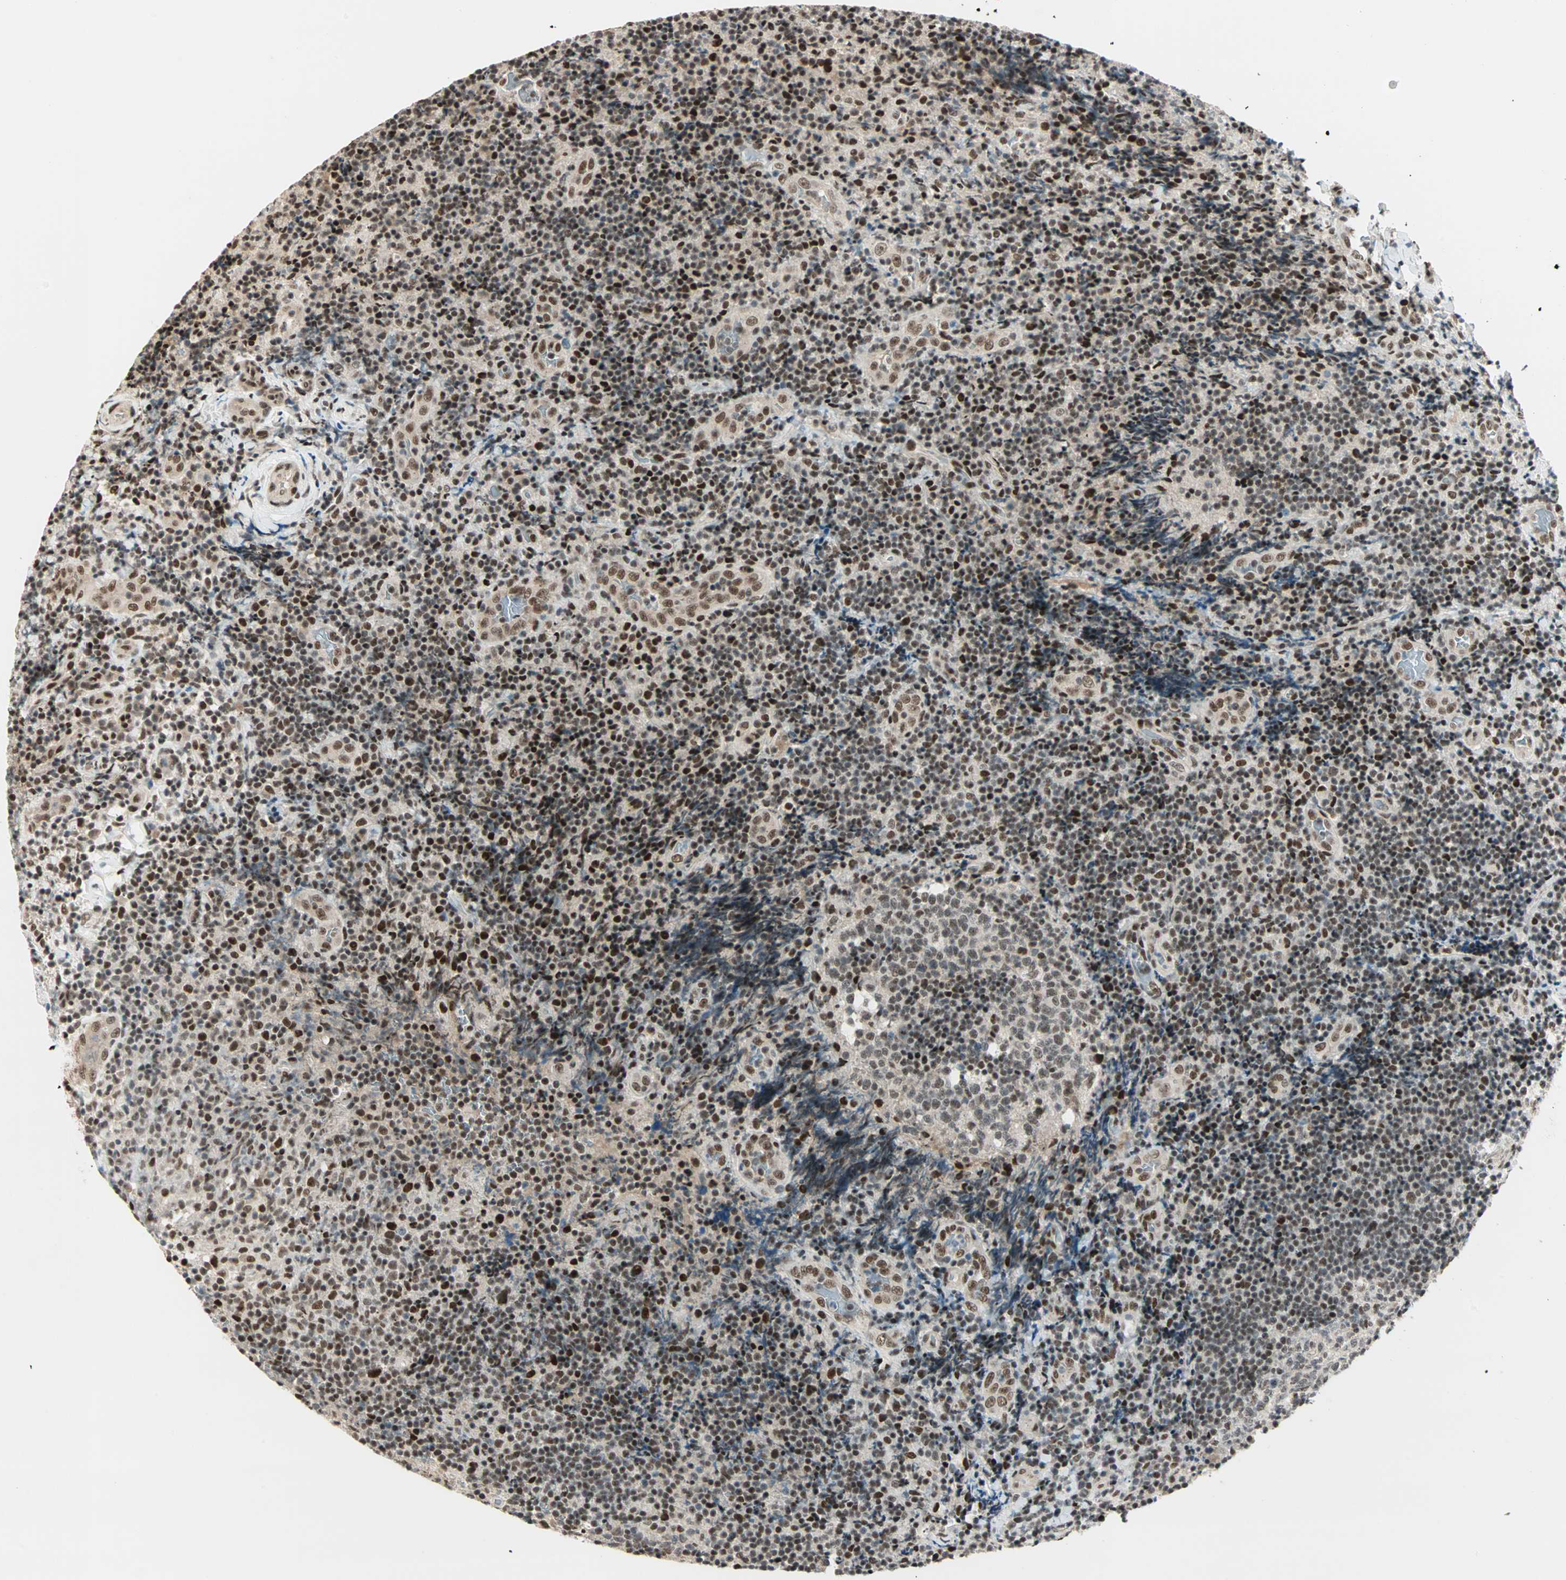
{"staining": {"intensity": "strong", "quantity": ">75%", "location": "nuclear"}, "tissue": "lymphoma", "cell_type": "Tumor cells", "image_type": "cancer", "snomed": [{"axis": "morphology", "description": "Malignant lymphoma, non-Hodgkin's type, High grade"}, {"axis": "topography", "description": "Tonsil"}], "caption": "High-power microscopy captured an immunohistochemistry (IHC) histopathology image of malignant lymphoma, non-Hodgkin's type (high-grade), revealing strong nuclear positivity in about >75% of tumor cells.", "gene": "BLM", "patient": {"sex": "female", "age": 36}}